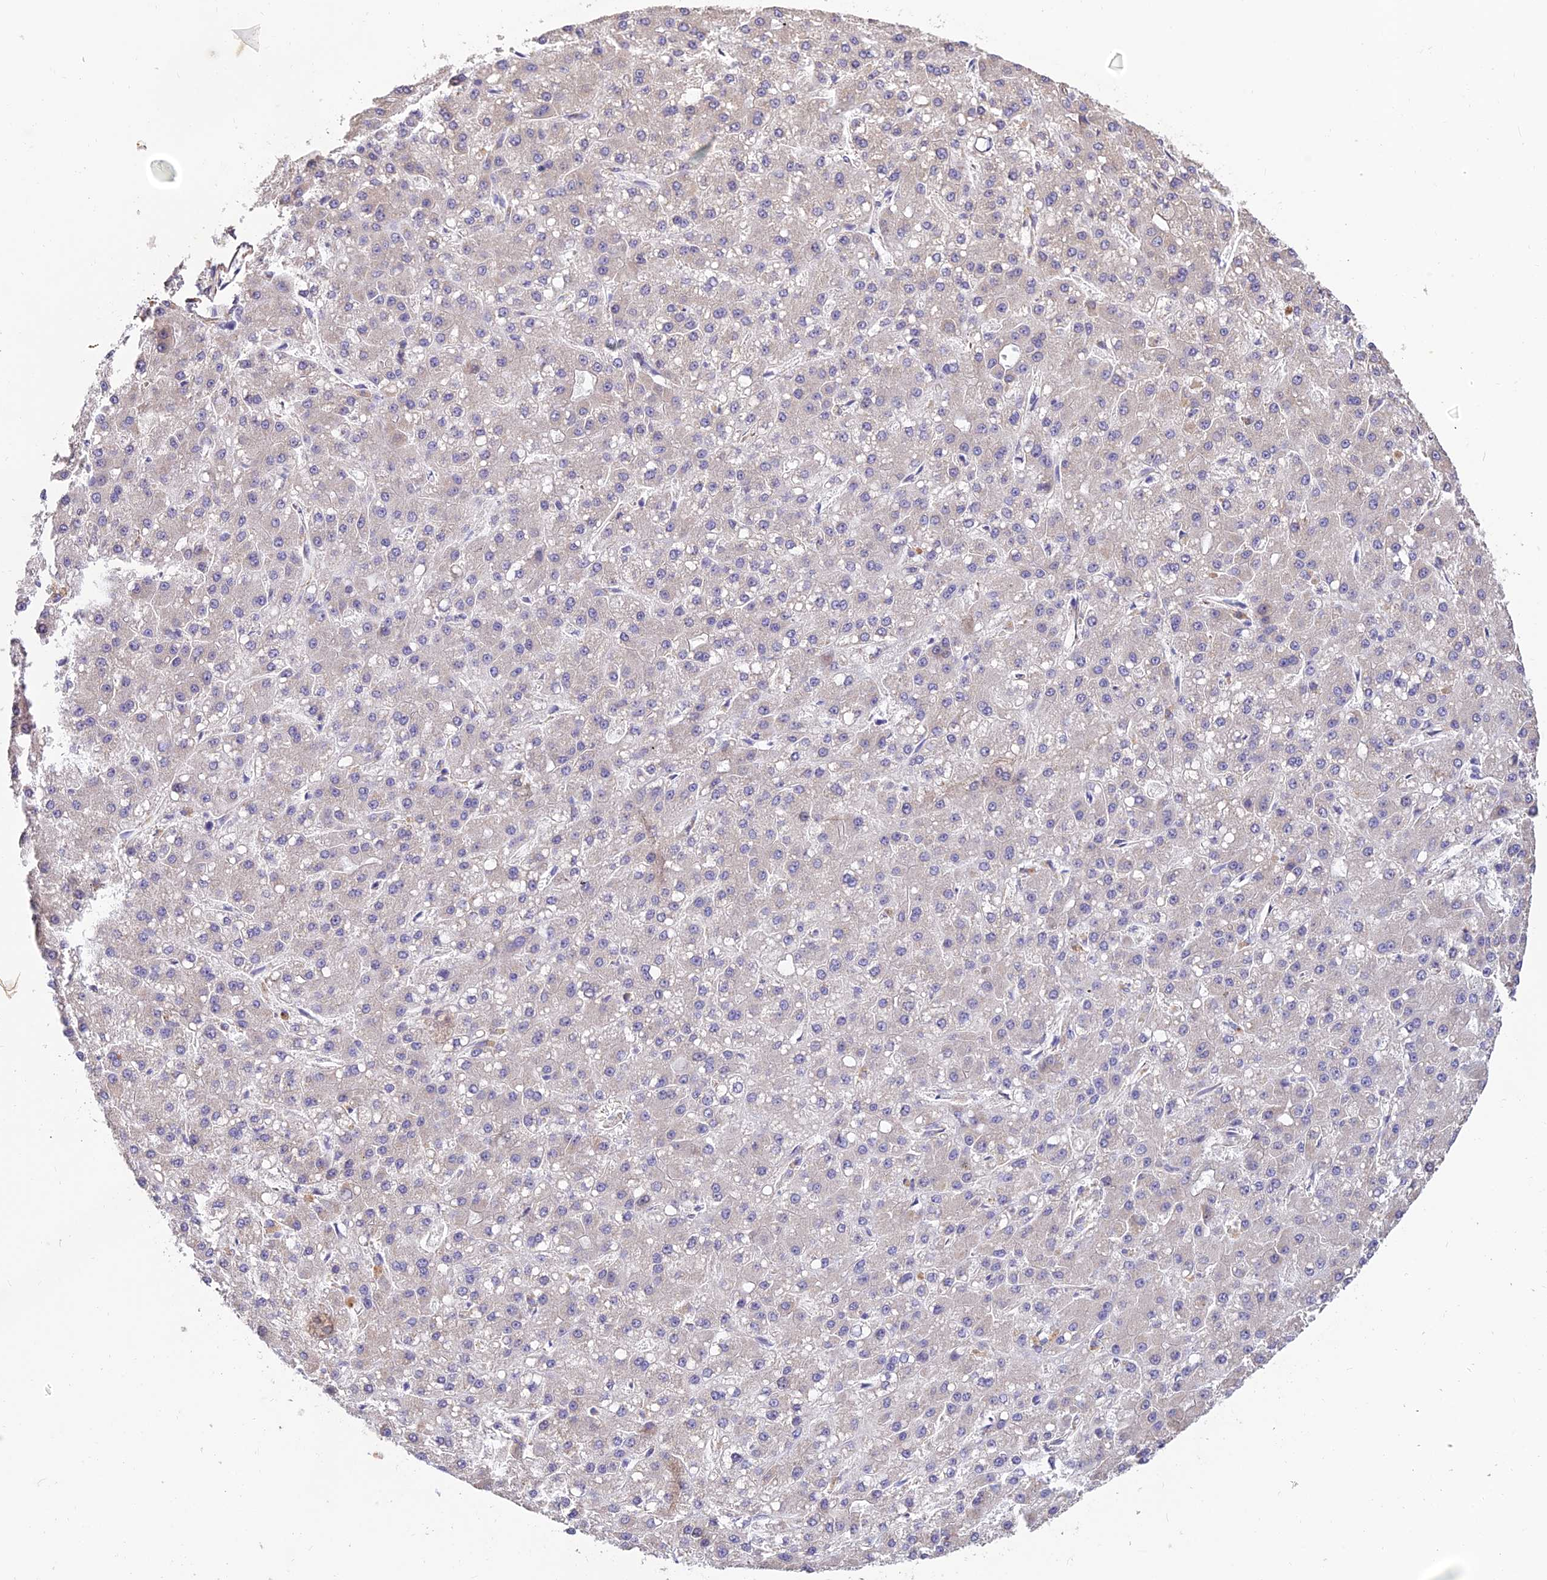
{"staining": {"intensity": "weak", "quantity": "<25%", "location": "cytoplasmic/membranous"}, "tissue": "liver cancer", "cell_type": "Tumor cells", "image_type": "cancer", "snomed": [{"axis": "morphology", "description": "Carcinoma, Hepatocellular, NOS"}, {"axis": "topography", "description": "Liver"}], "caption": "Liver cancer (hepatocellular carcinoma) stained for a protein using IHC demonstrates no positivity tumor cells.", "gene": "ARL8B", "patient": {"sex": "male", "age": 67}}